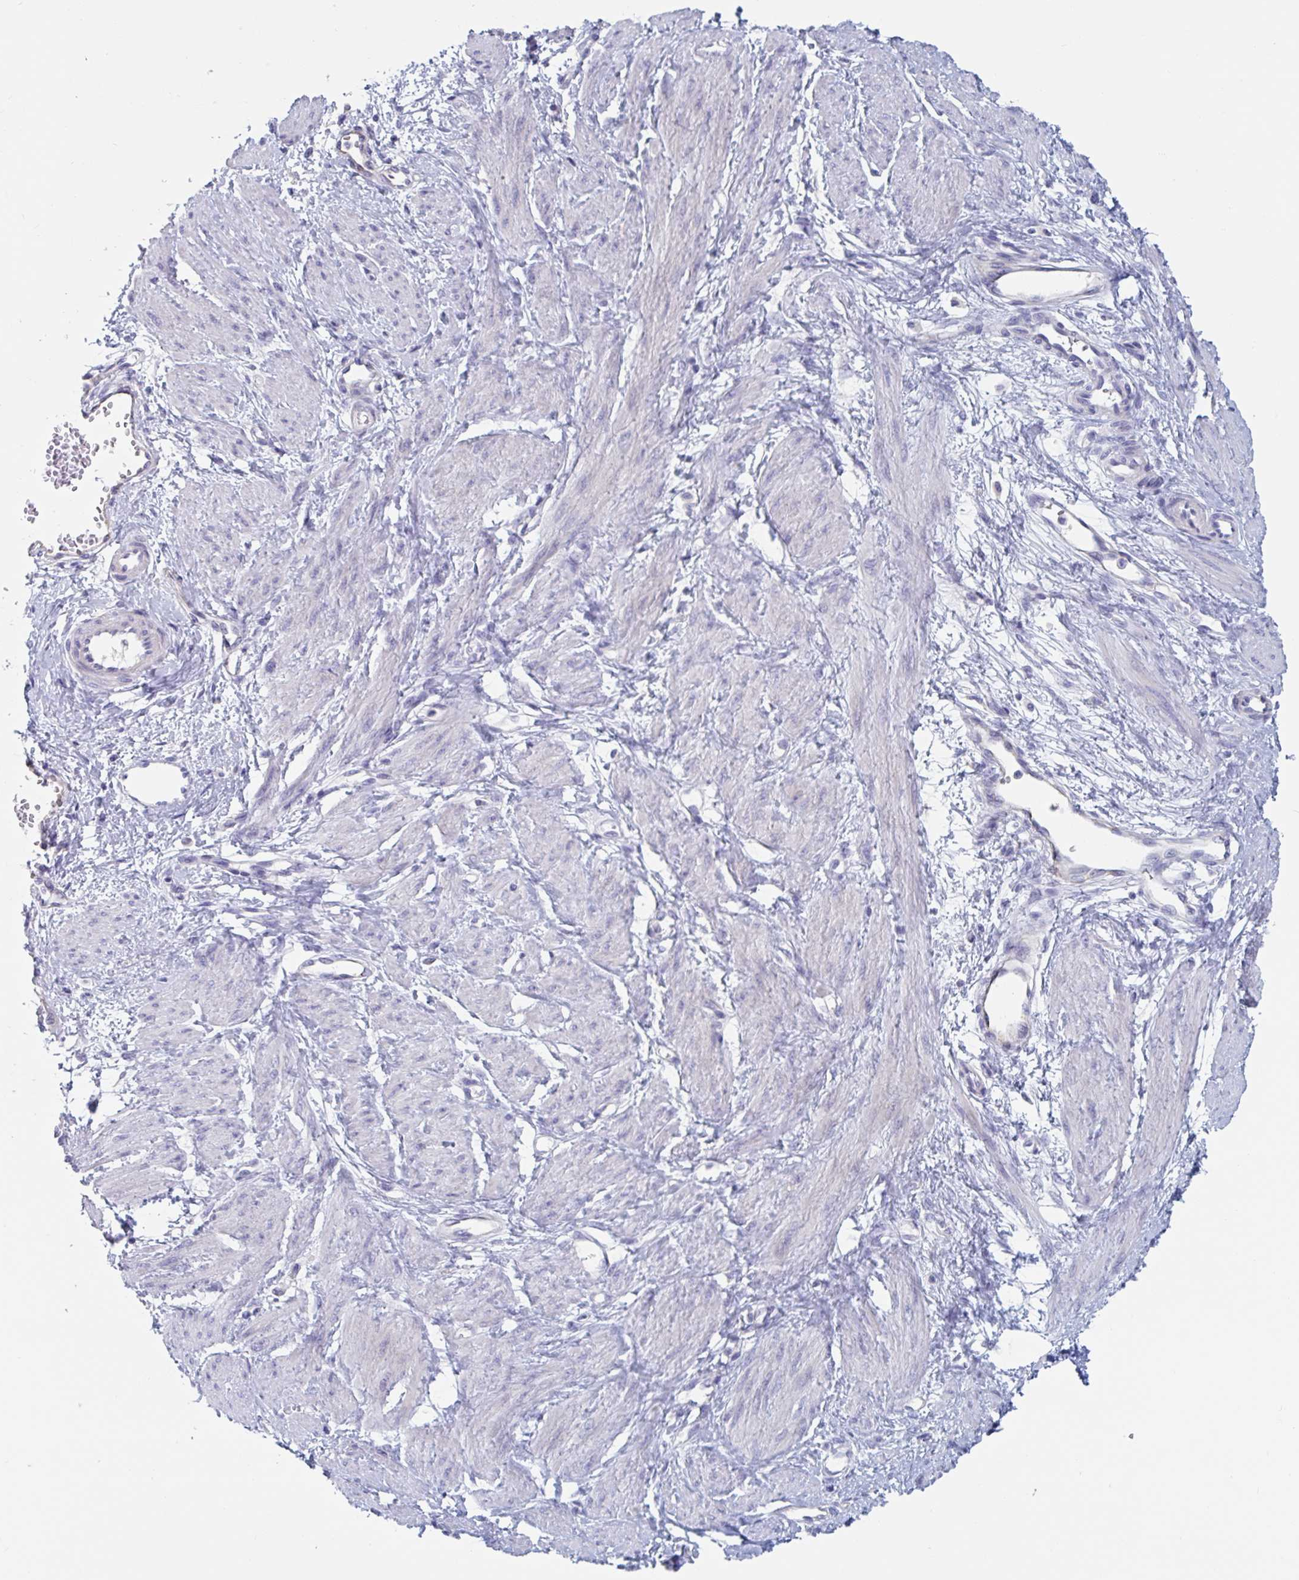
{"staining": {"intensity": "negative", "quantity": "none", "location": "none"}, "tissue": "smooth muscle", "cell_type": "Smooth muscle cells", "image_type": "normal", "snomed": [{"axis": "morphology", "description": "Normal tissue, NOS"}, {"axis": "topography", "description": "Smooth muscle"}, {"axis": "topography", "description": "Uterus"}], "caption": "The histopathology image reveals no staining of smooth muscle cells in unremarkable smooth muscle.", "gene": "ABHD16A", "patient": {"sex": "female", "age": 39}}